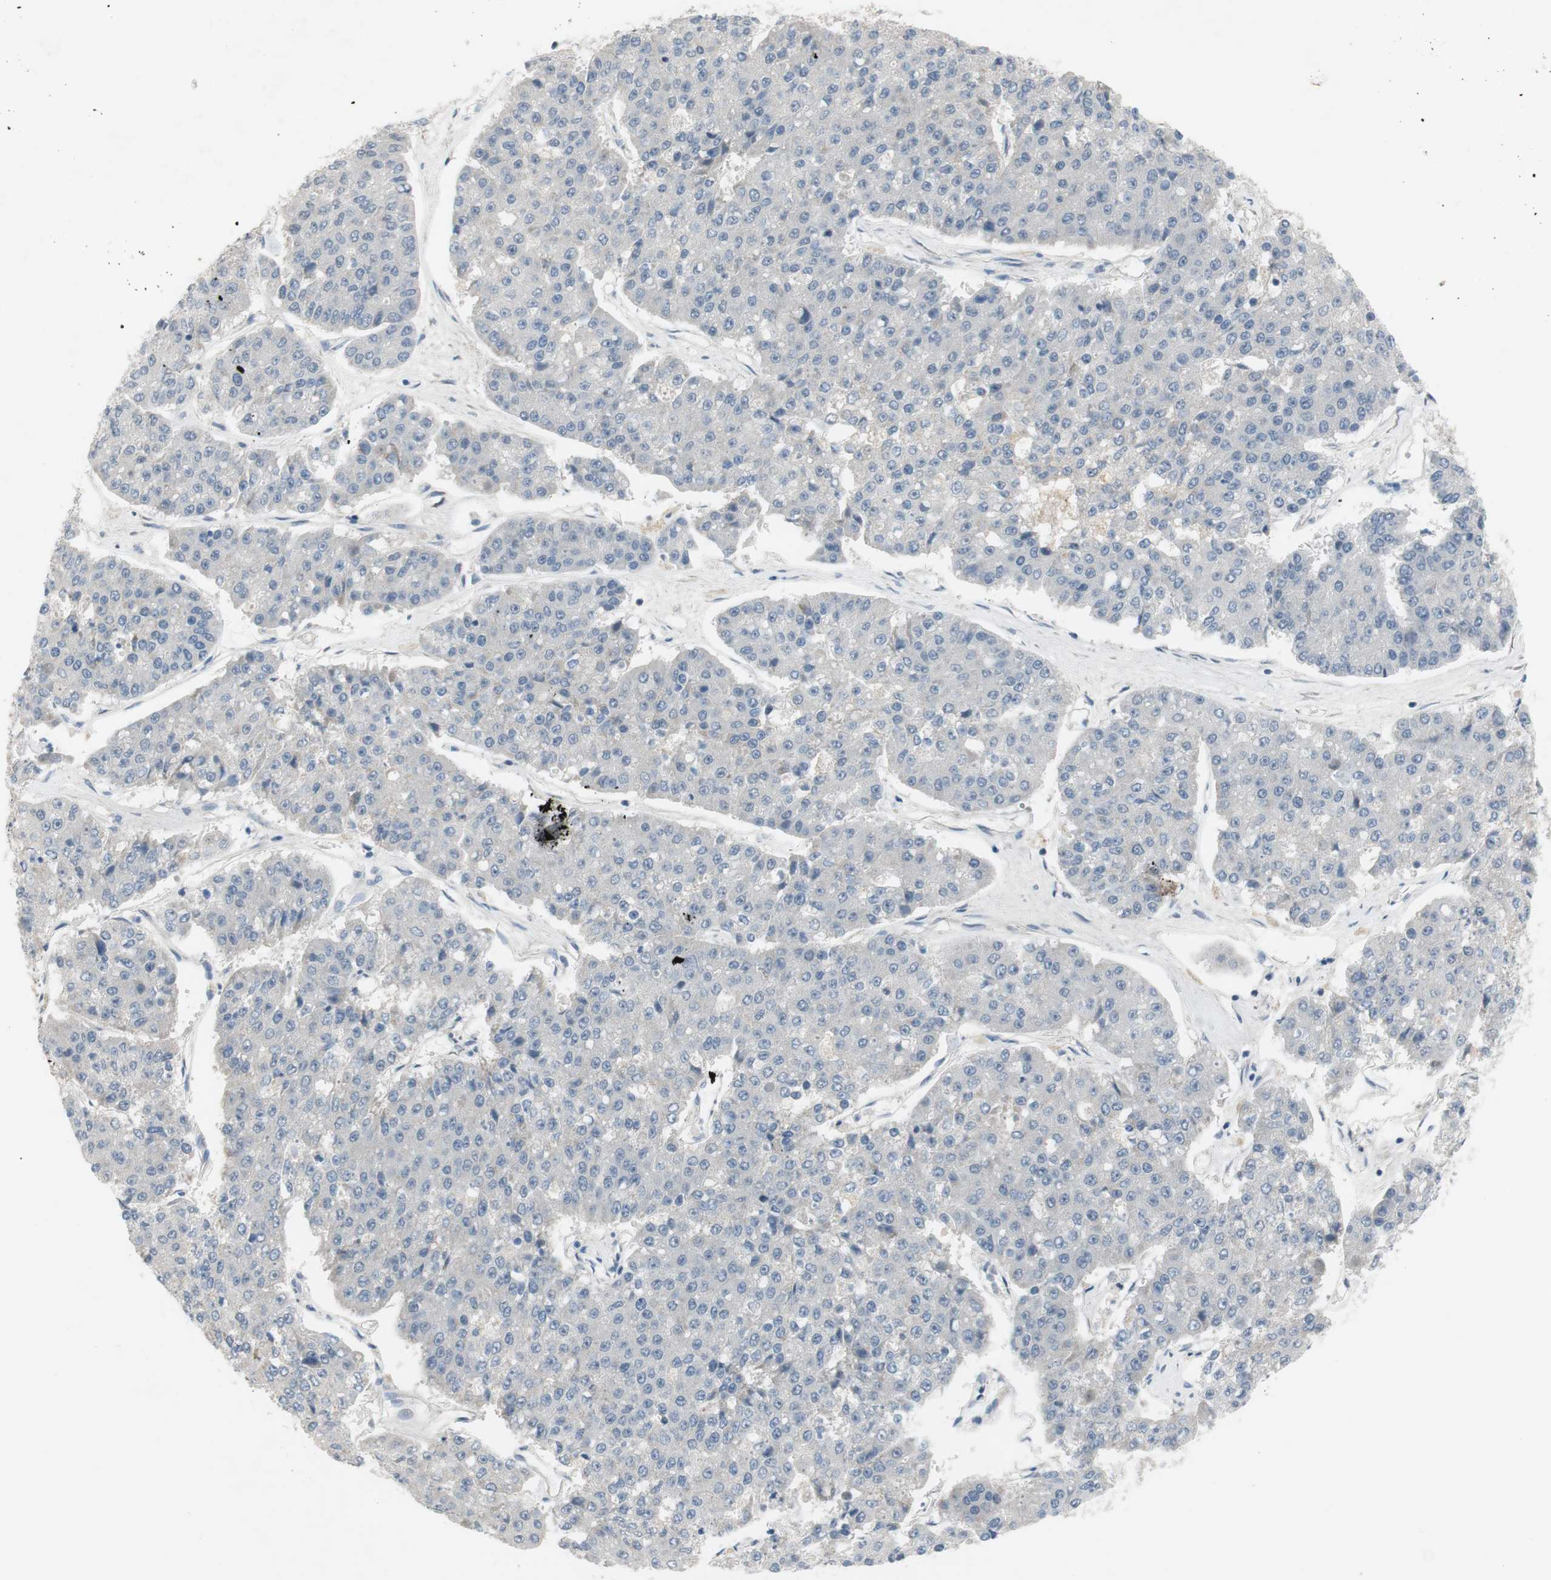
{"staining": {"intensity": "negative", "quantity": "none", "location": "none"}, "tissue": "pancreatic cancer", "cell_type": "Tumor cells", "image_type": "cancer", "snomed": [{"axis": "morphology", "description": "Adenocarcinoma, NOS"}, {"axis": "topography", "description": "Pancreas"}], "caption": "Protein analysis of pancreatic cancer exhibits no significant staining in tumor cells.", "gene": "TACR3", "patient": {"sex": "male", "age": 50}}